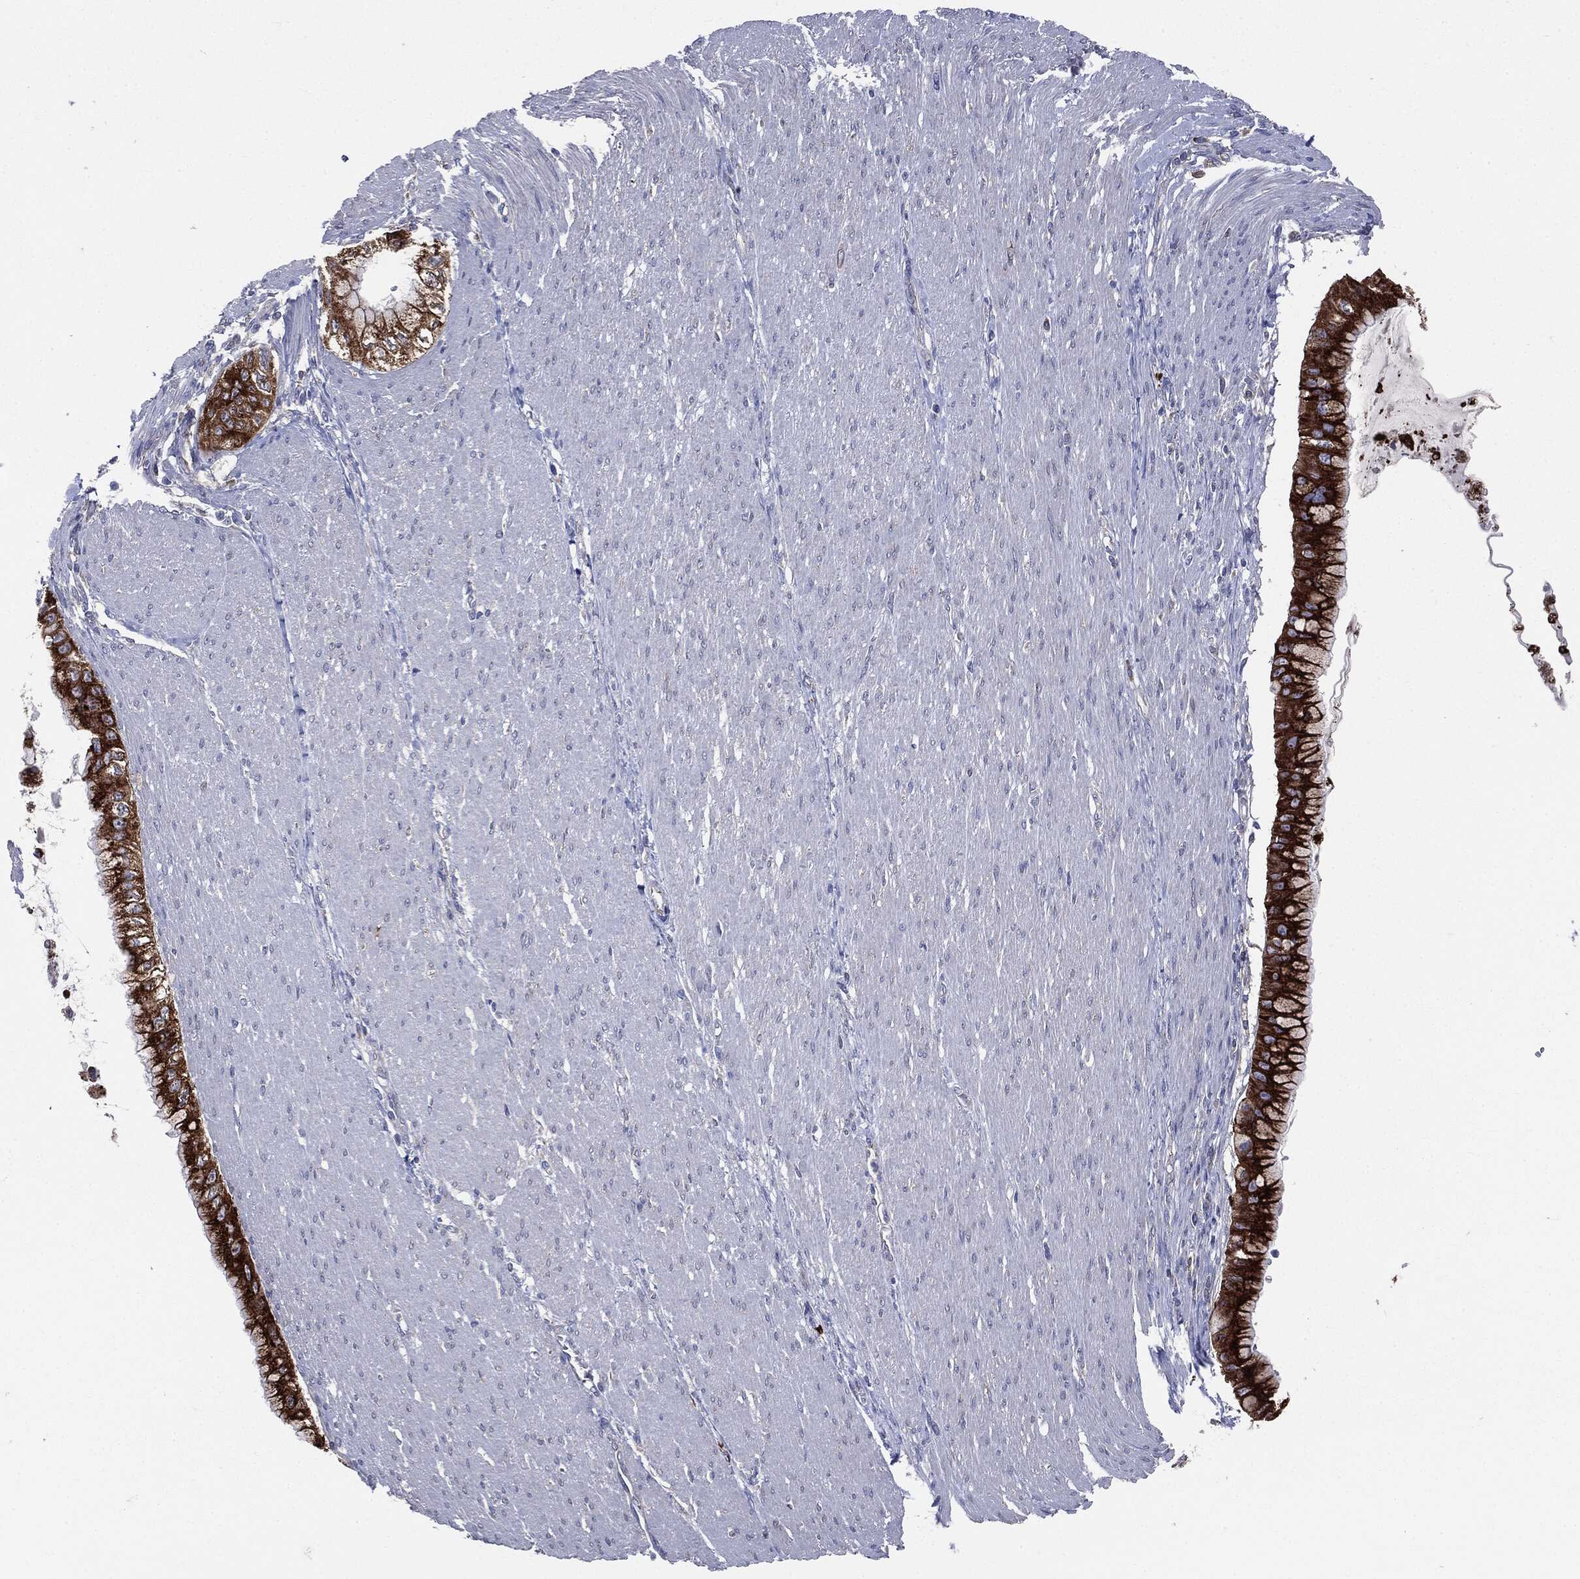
{"staining": {"intensity": "strong", "quantity": ">75%", "location": "cytoplasmic/membranous"}, "tissue": "pancreatic cancer", "cell_type": "Tumor cells", "image_type": "cancer", "snomed": [{"axis": "morphology", "description": "Adenocarcinoma, NOS"}, {"axis": "topography", "description": "Pancreas"}], "caption": "This is an image of IHC staining of adenocarcinoma (pancreatic), which shows strong expression in the cytoplasmic/membranous of tumor cells.", "gene": "PTGS2", "patient": {"sex": "male", "age": 48}}